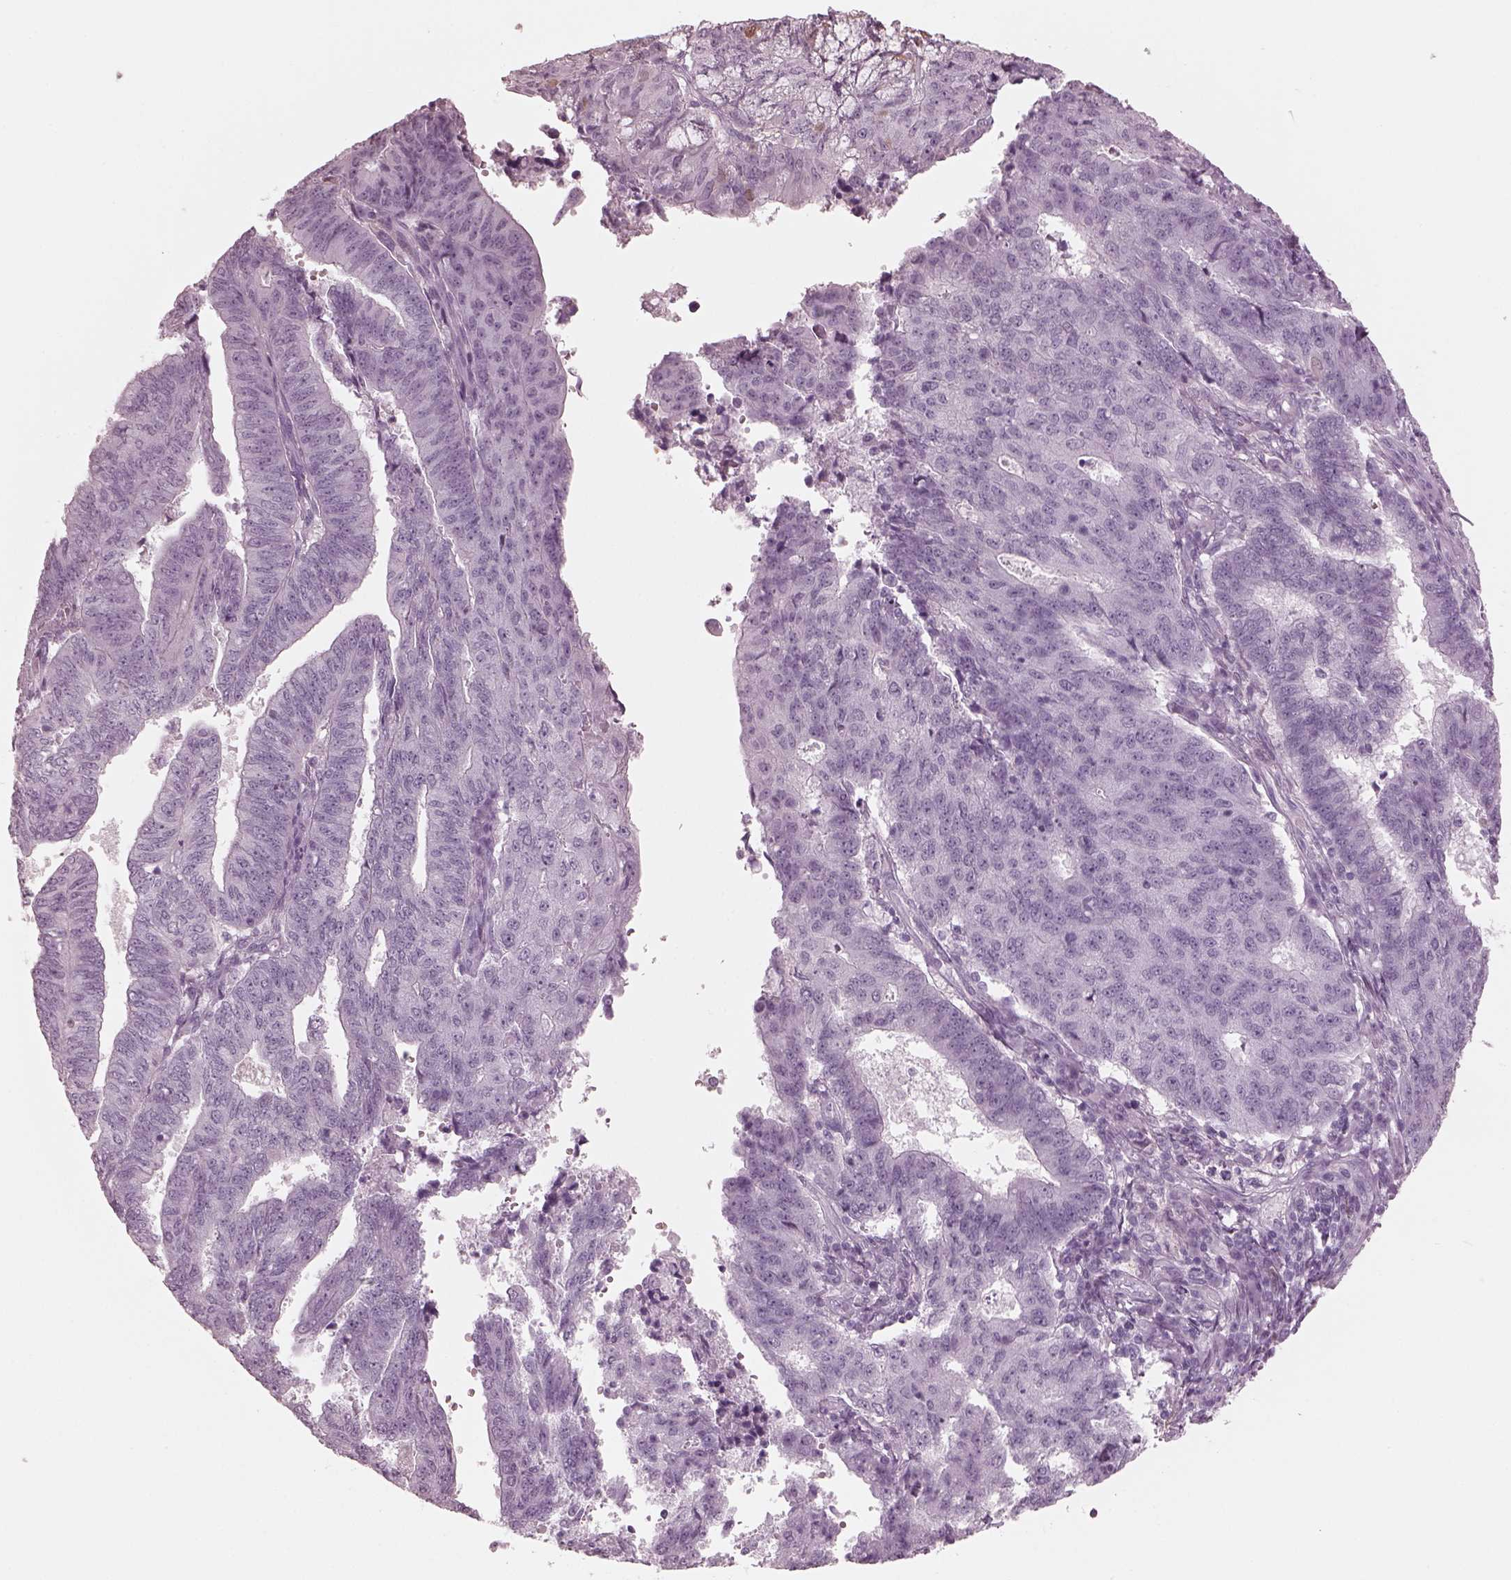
{"staining": {"intensity": "negative", "quantity": "none", "location": "none"}, "tissue": "endometrial cancer", "cell_type": "Tumor cells", "image_type": "cancer", "snomed": [{"axis": "morphology", "description": "Adenocarcinoma, NOS"}, {"axis": "topography", "description": "Endometrium"}], "caption": "Immunohistochemistry (IHC) histopathology image of neoplastic tissue: endometrial adenocarcinoma stained with DAB demonstrates no significant protein expression in tumor cells.", "gene": "C2orf81", "patient": {"sex": "female", "age": 82}}